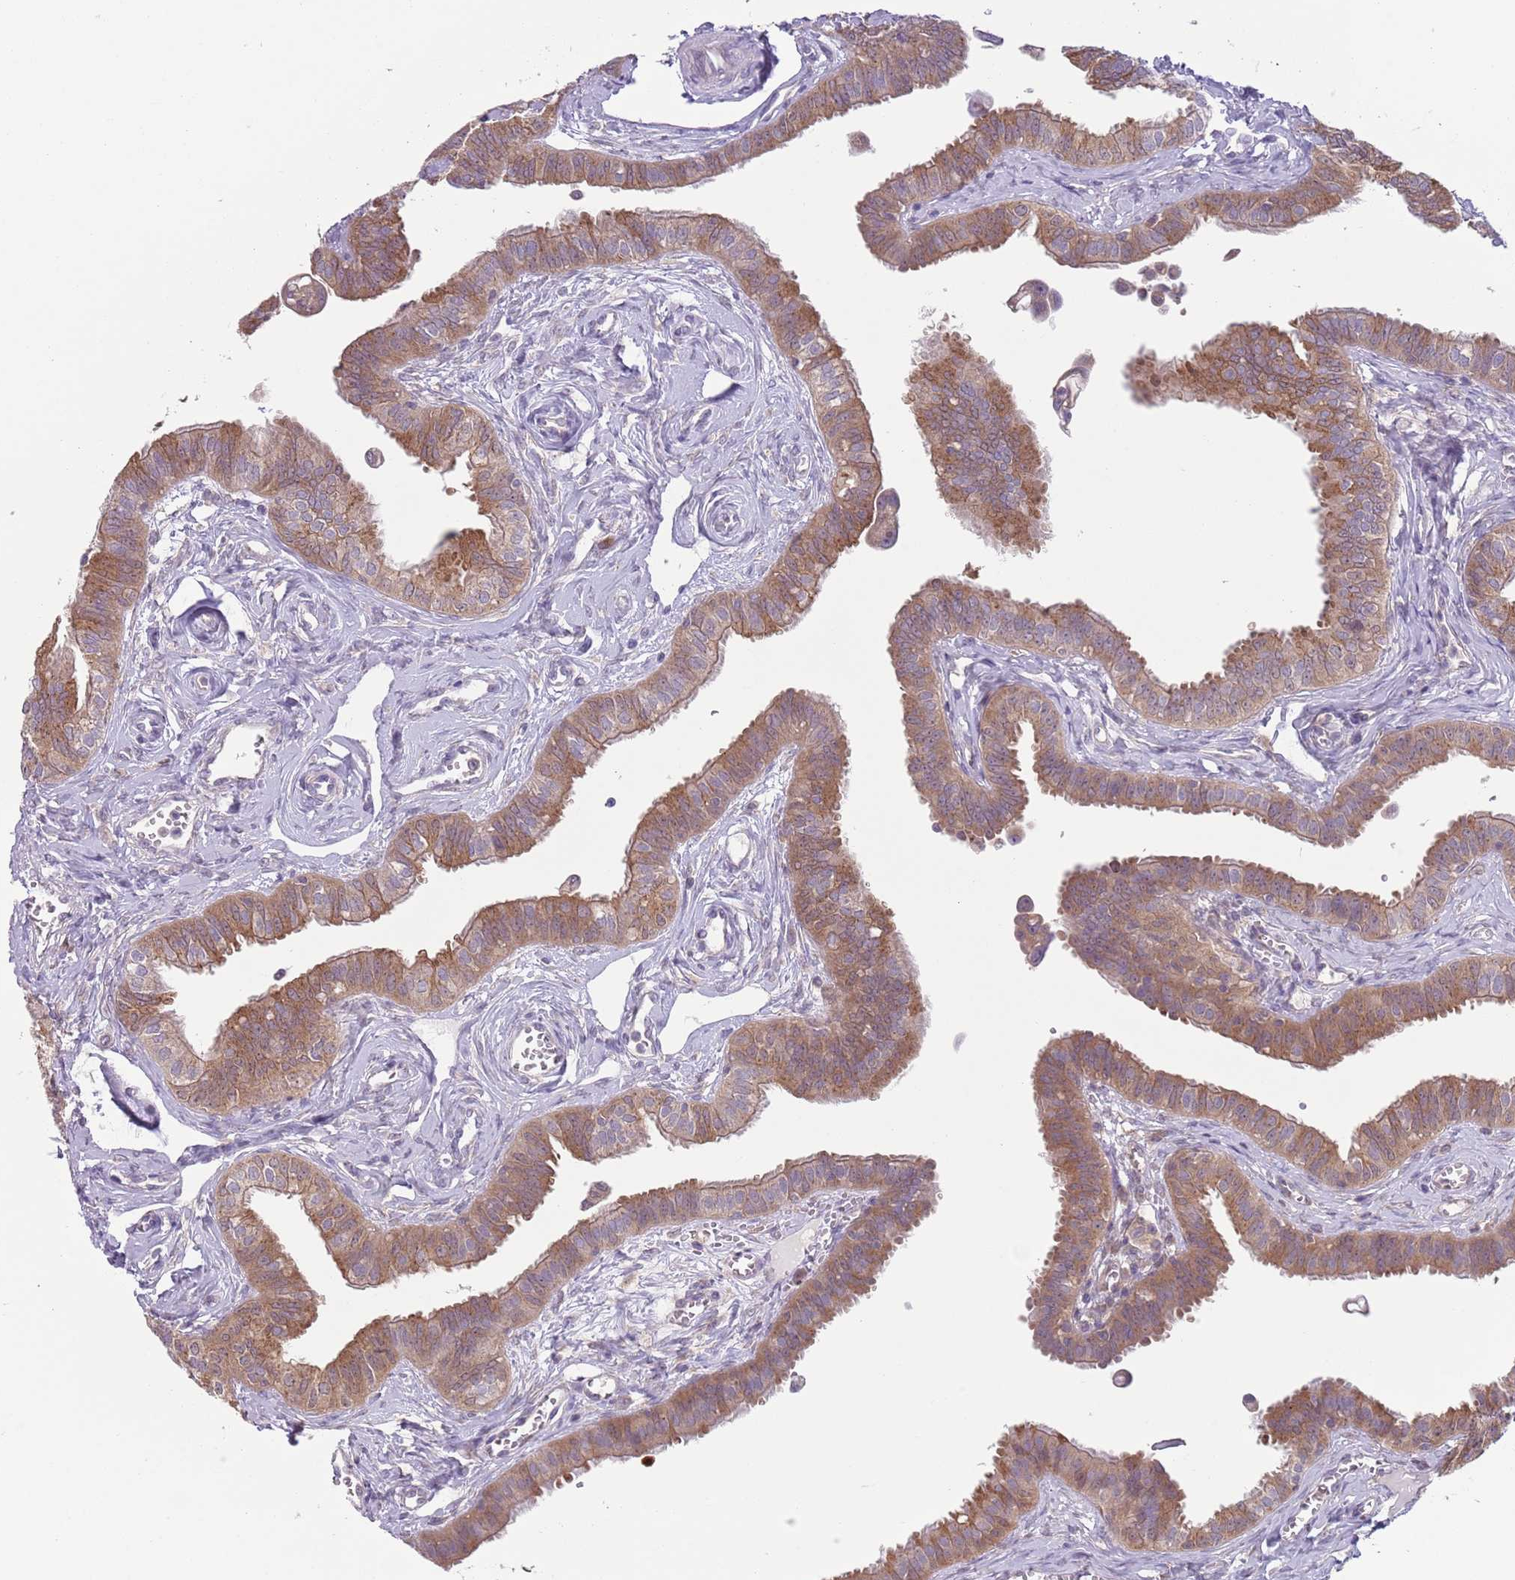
{"staining": {"intensity": "moderate", "quantity": ">75%", "location": "cytoplasmic/membranous"}, "tissue": "fallopian tube", "cell_type": "Glandular cells", "image_type": "normal", "snomed": [{"axis": "morphology", "description": "Normal tissue, NOS"}, {"axis": "morphology", "description": "Carcinoma, NOS"}, {"axis": "topography", "description": "Fallopian tube"}, {"axis": "topography", "description": "Ovary"}], "caption": "Immunohistochemical staining of unremarkable fallopian tube shows >75% levels of moderate cytoplasmic/membranous protein expression in about >75% of glandular cells.", "gene": "COPE", "patient": {"sex": "female", "age": 59}}